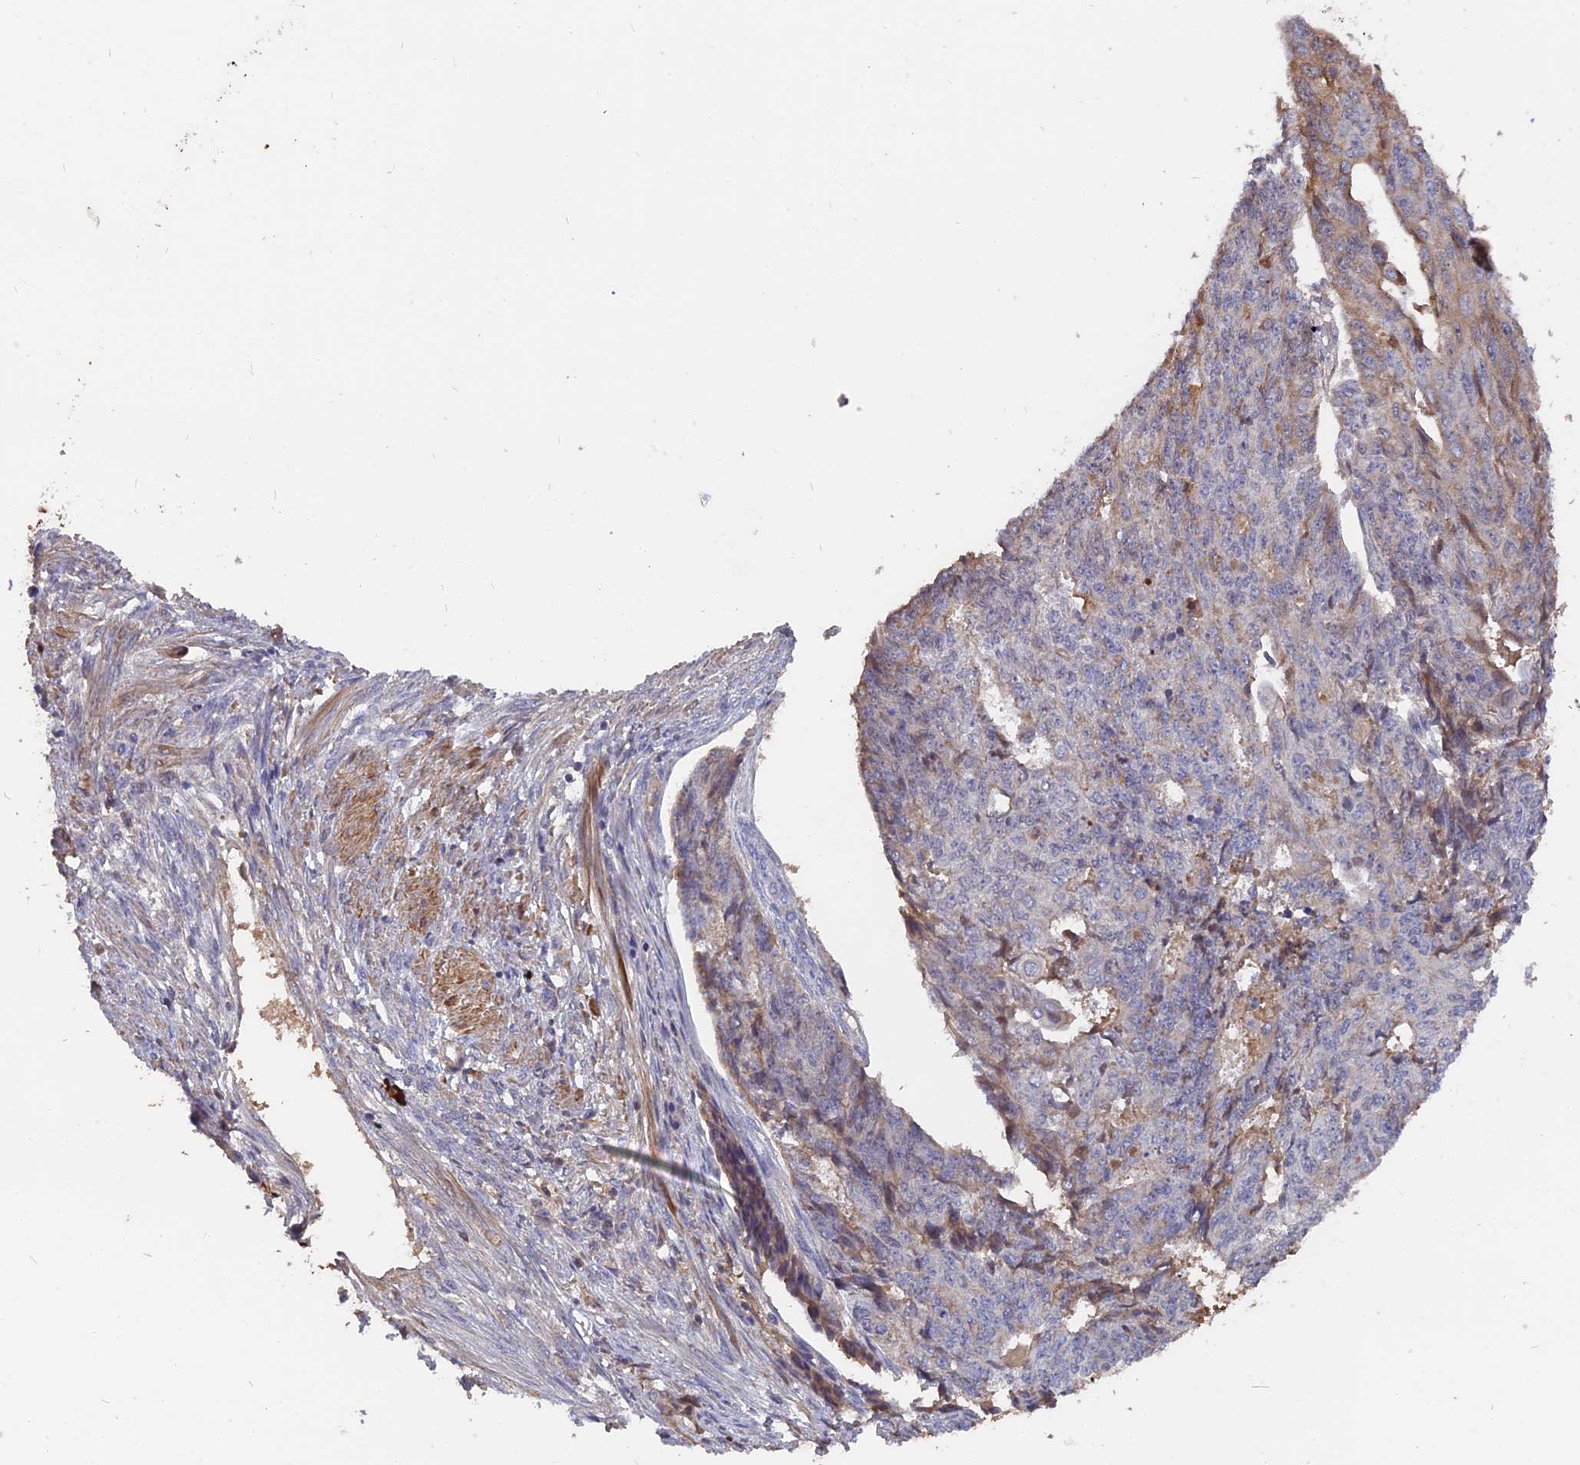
{"staining": {"intensity": "weak", "quantity": "25%-75%", "location": "cytoplasmic/membranous"}, "tissue": "endometrial cancer", "cell_type": "Tumor cells", "image_type": "cancer", "snomed": [{"axis": "morphology", "description": "Adenocarcinoma, NOS"}, {"axis": "topography", "description": "Endometrium"}], "caption": "Protein expression analysis of endometrial cancer (adenocarcinoma) shows weak cytoplasmic/membranous staining in about 25%-75% of tumor cells.", "gene": "ERMAP", "patient": {"sex": "female", "age": 32}}